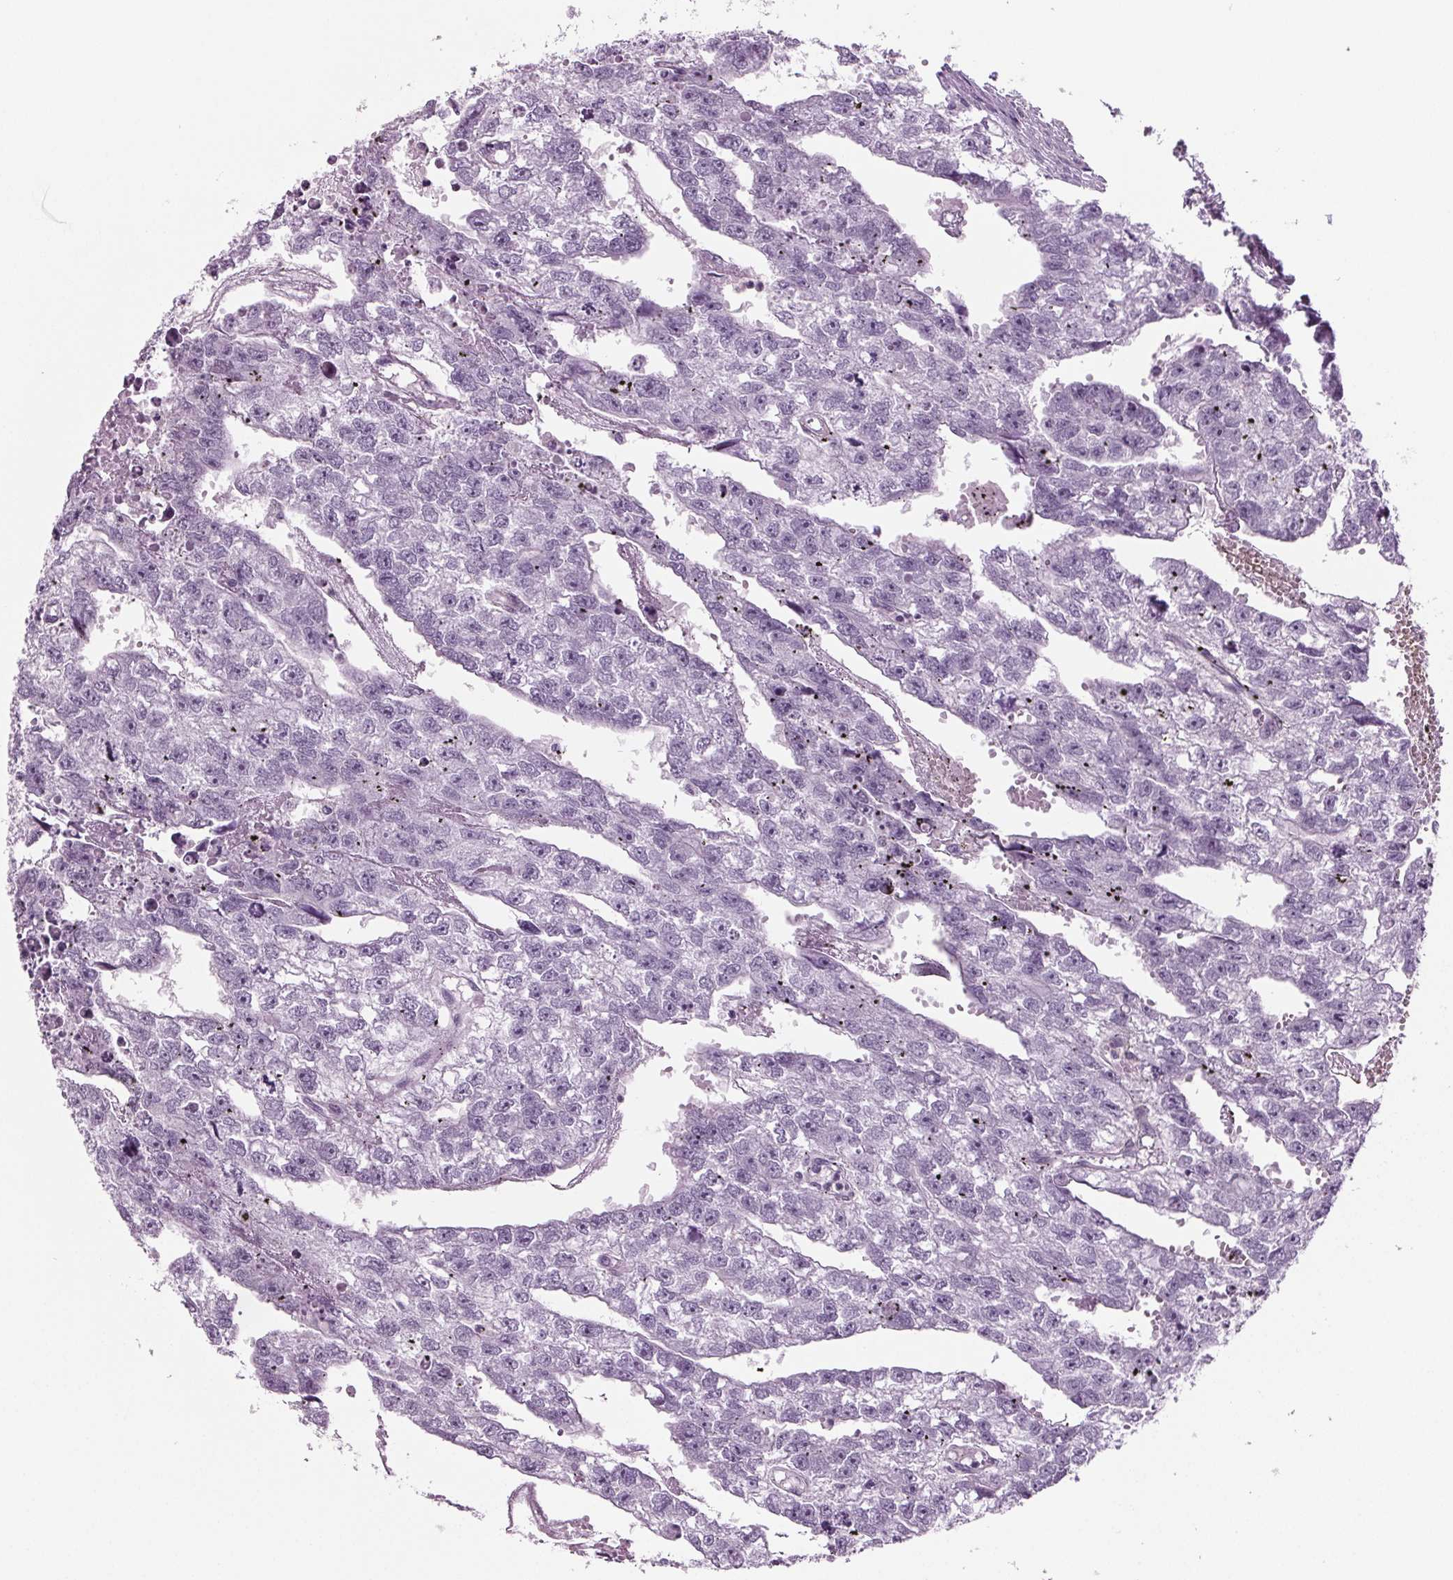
{"staining": {"intensity": "negative", "quantity": "none", "location": "none"}, "tissue": "testis cancer", "cell_type": "Tumor cells", "image_type": "cancer", "snomed": [{"axis": "morphology", "description": "Carcinoma, Embryonal, NOS"}, {"axis": "morphology", "description": "Teratoma, malignant, NOS"}, {"axis": "topography", "description": "Testis"}], "caption": "Immunohistochemistry (IHC) image of testis cancer stained for a protein (brown), which shows no staining in tumor cells. (DAB immunohistochemistry (IHC) with hematoxylin counter stain).", "gene": "BHLHE22", "patient": {"sex": "male", "age": 44}}